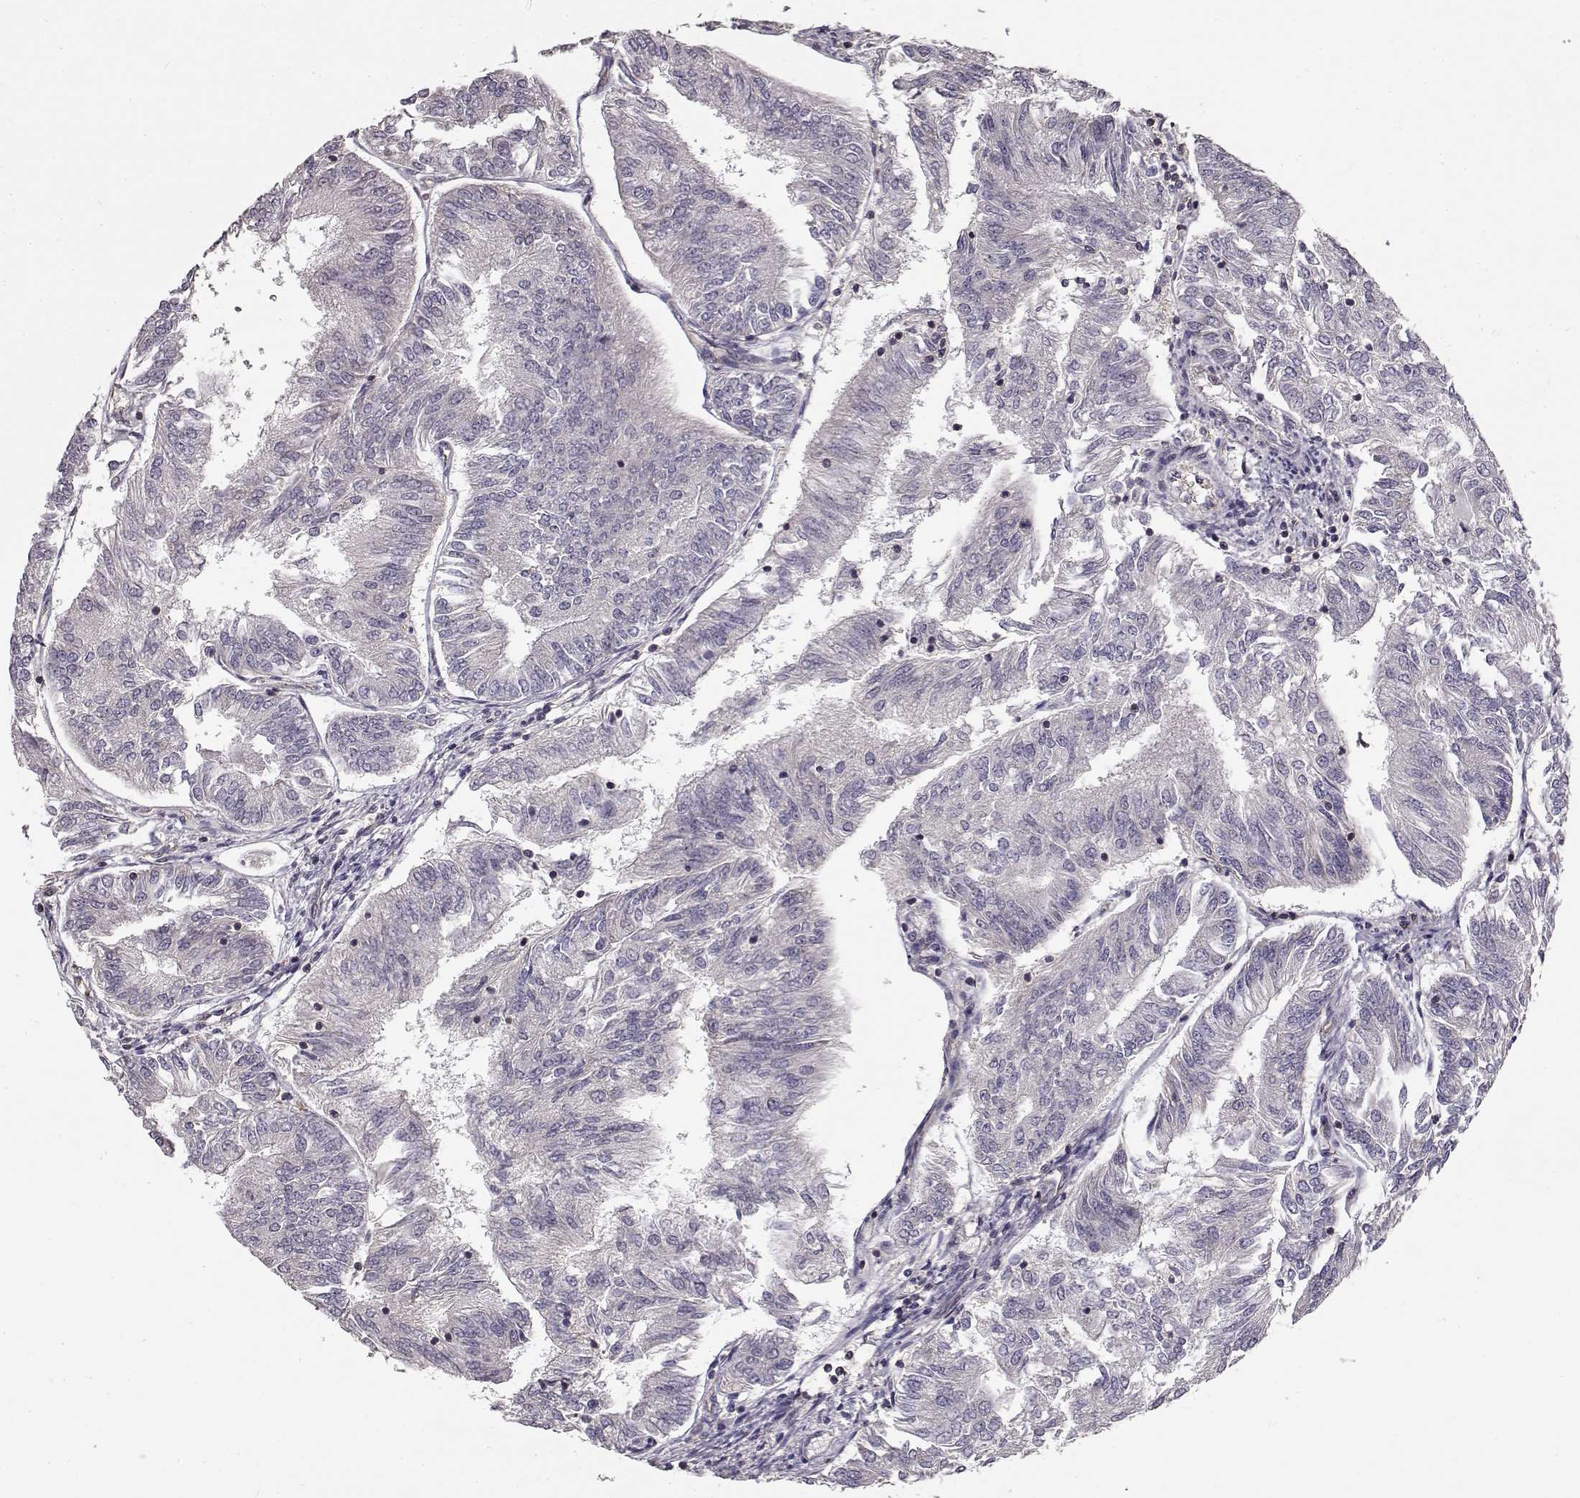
{"staining": {"intensity": "negative", "quantity": "none", "location": "none"}, "tissue": "endometrial cancer", "cell_type": "Tumor cells", "image_type": "cancer", "snomed": [{"axis": "morphology", "description": "Adenocarcinoma, NOS"}, {"axis": "topography", "description": "Endometrium"}], "caption": "The IHC photomicrograph has no significant positivity in tumor cells of endometrial cancer (adenocarcinoma) tissue.", "gene": "ERBB3", "patient": {"sex": "female", "age": 58}}